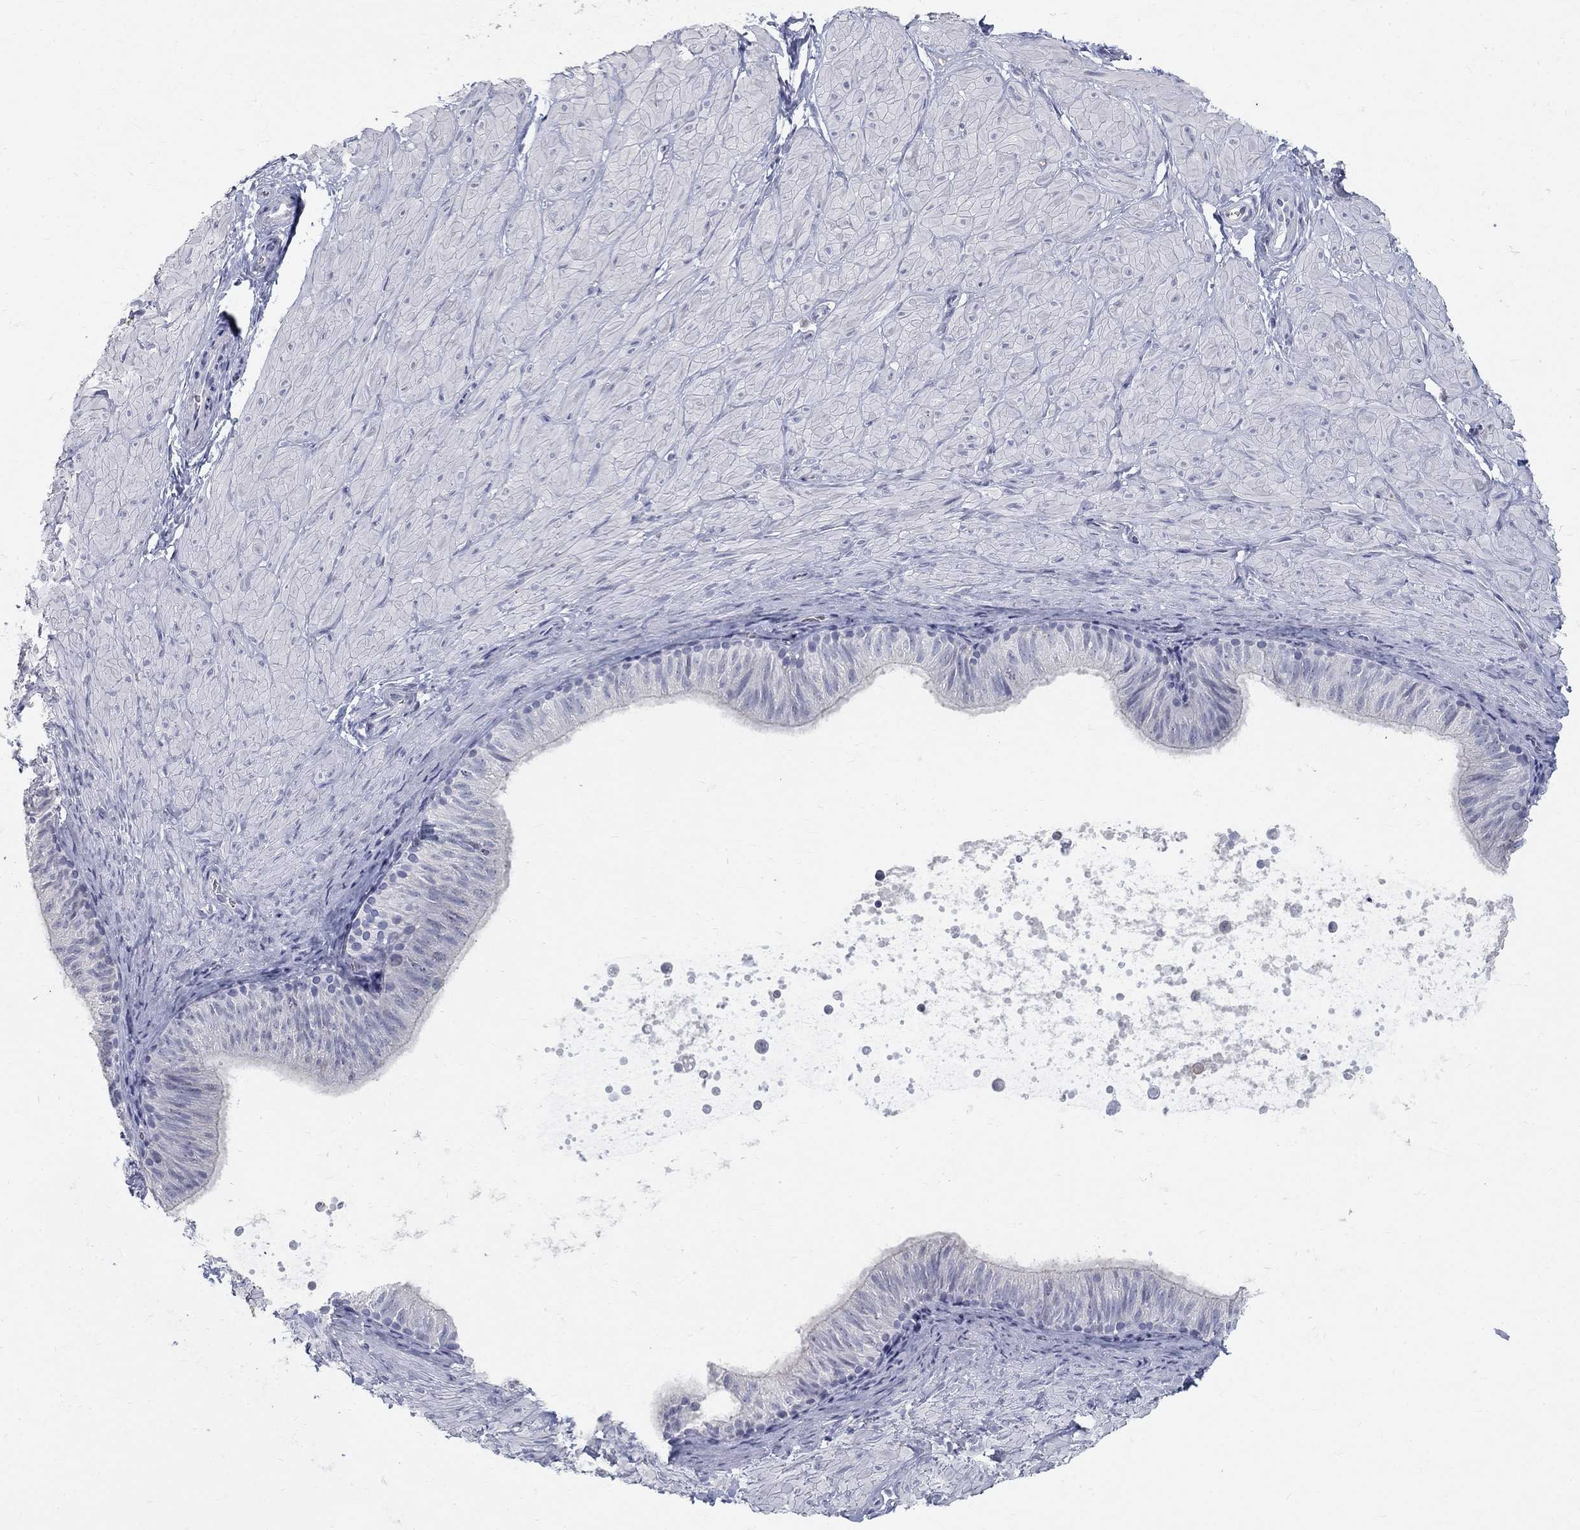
{"staining": {"intensity": "negative", "quantity": "none", "location": "none"}, "tissue": "soft tissue", "cell_type": "Fibroblasts", "image_type": "normal", "snomed": [{"axis": "morphology", "description": "Normal tissue, NOS"}, {"axis": "topography", "description": "Smooth muscle"}, {"axis": "topography", "description": "Peripheral nerve tissue"}], "caption": "Soft tissue stained for a protein using IHC demonstrates no staining fibroblasts.", "gene": "PTH1R", "patient": {"sex": "male", "age": 22}}